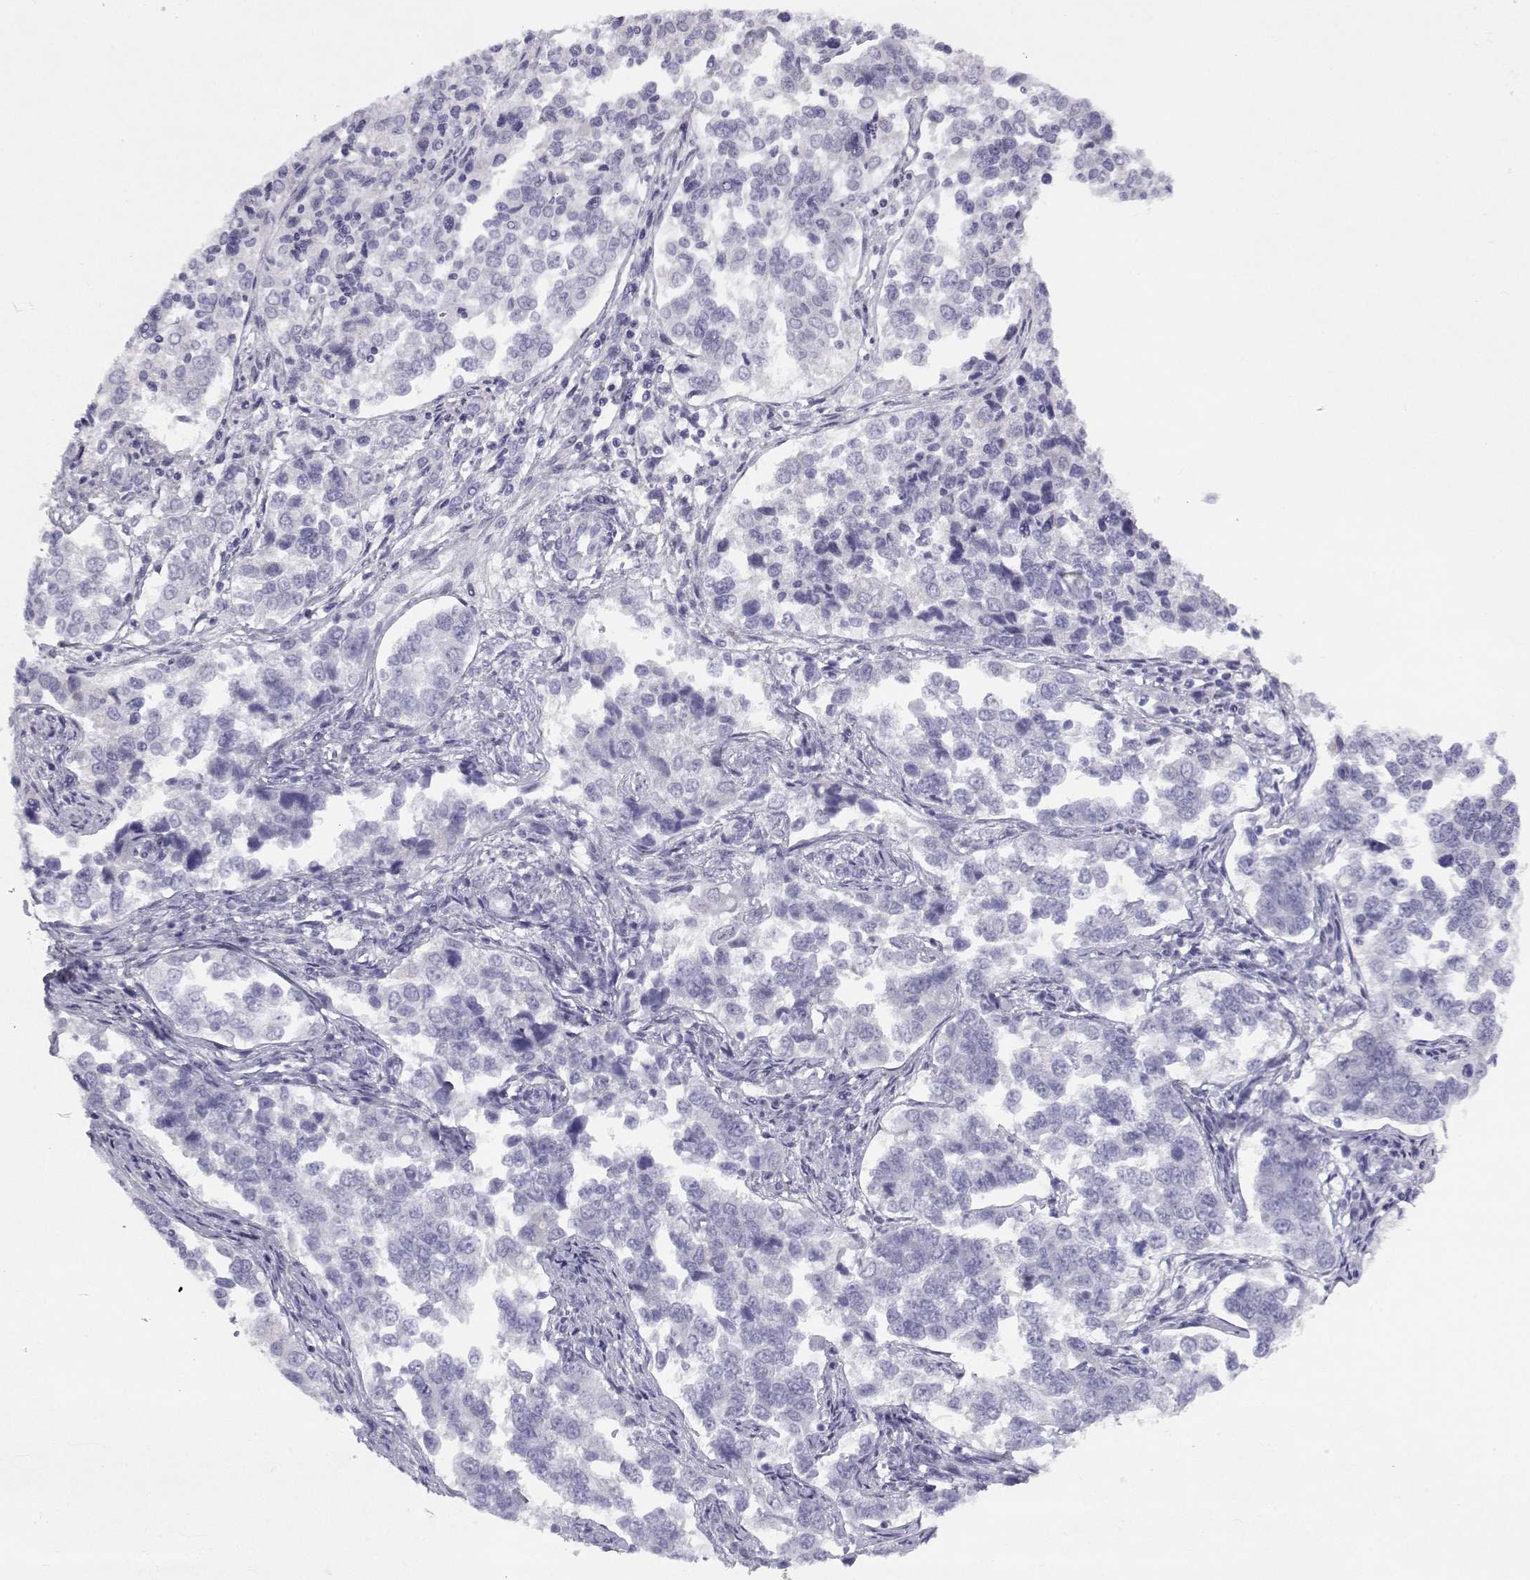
{"staining": {"intensity": "negative", "quantity": "none", "location": "none"}, "tissue": "endometrial cancer", "cell_type": "Tumor cells", "image_type": "cancer", "snomed": [{"axis": "morphology", "description": "Adenocarcinoma, NOS"}, {"axis": "topography", "description": "Endometrium"}], "caption": "High power microscopy micrograph of an immunohistochemistry (IHC) photomicrograph of adenocarcinoma (endometrial), revealing no significant positivity in tumor cells.", "gene": "CREB3L3", "patient": {"sex": "female", "age": 43}}